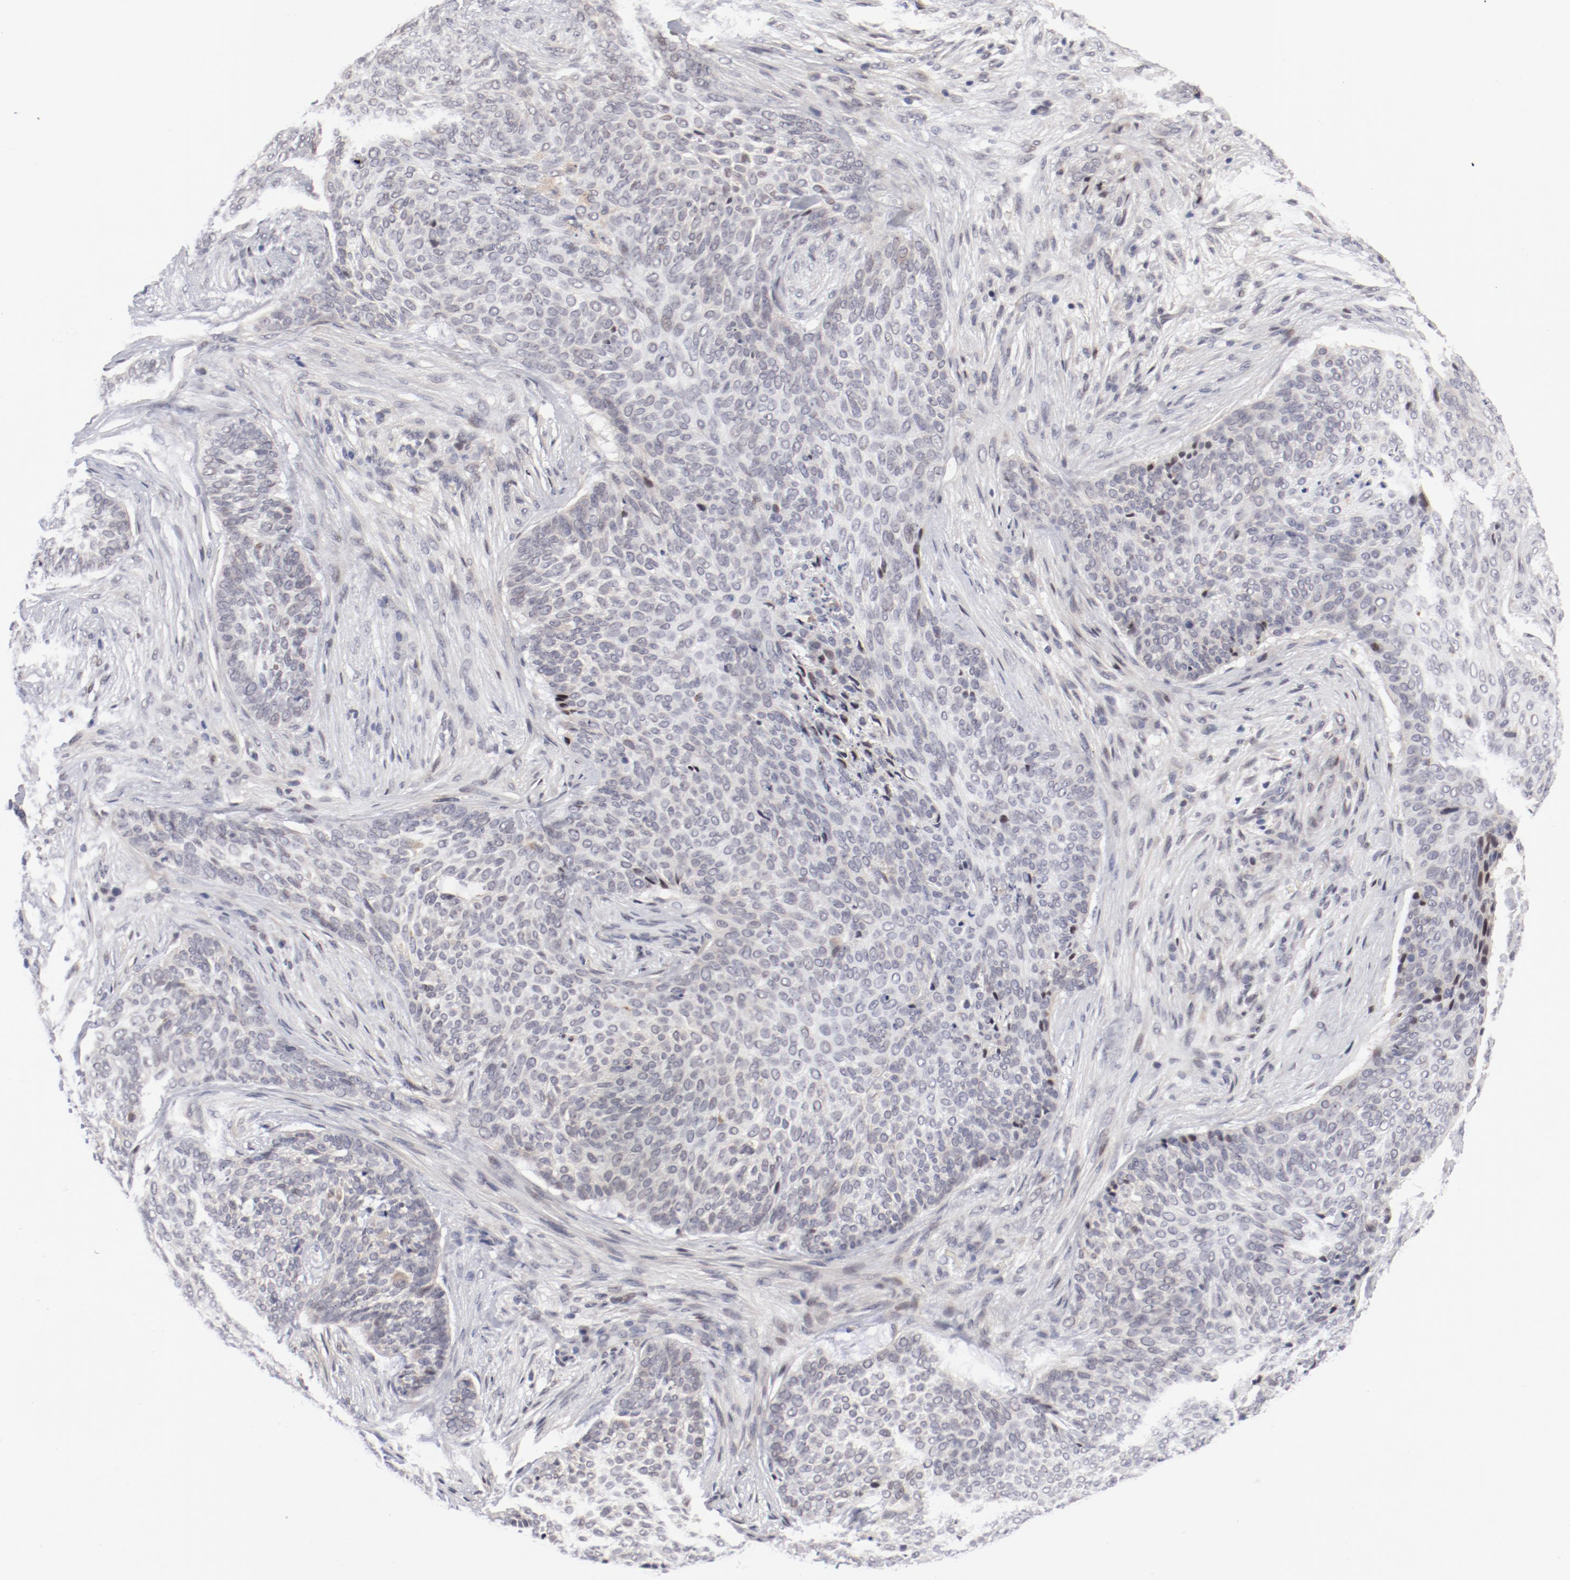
{"staining": {"intensity": "negative", "quantity": "none", "location": "none"}, "tissue": "skin cancer", "cell_type": "Tumor cells", "image_type": "cancer", "snomed": [{"axis": "morphology", "description": "Basal cell carcinoma"}, {"axis": "topography", "description": "Skin"}], "caption": "An immunohistochemistry histopathology image of skin cancer (basal cell carcinoma) is shown. There is no staining in tumor cells of skin cancer (basal cell carcinoma).", "gene": "FSCB", "patient": {"sex": "male", "age": 91}}